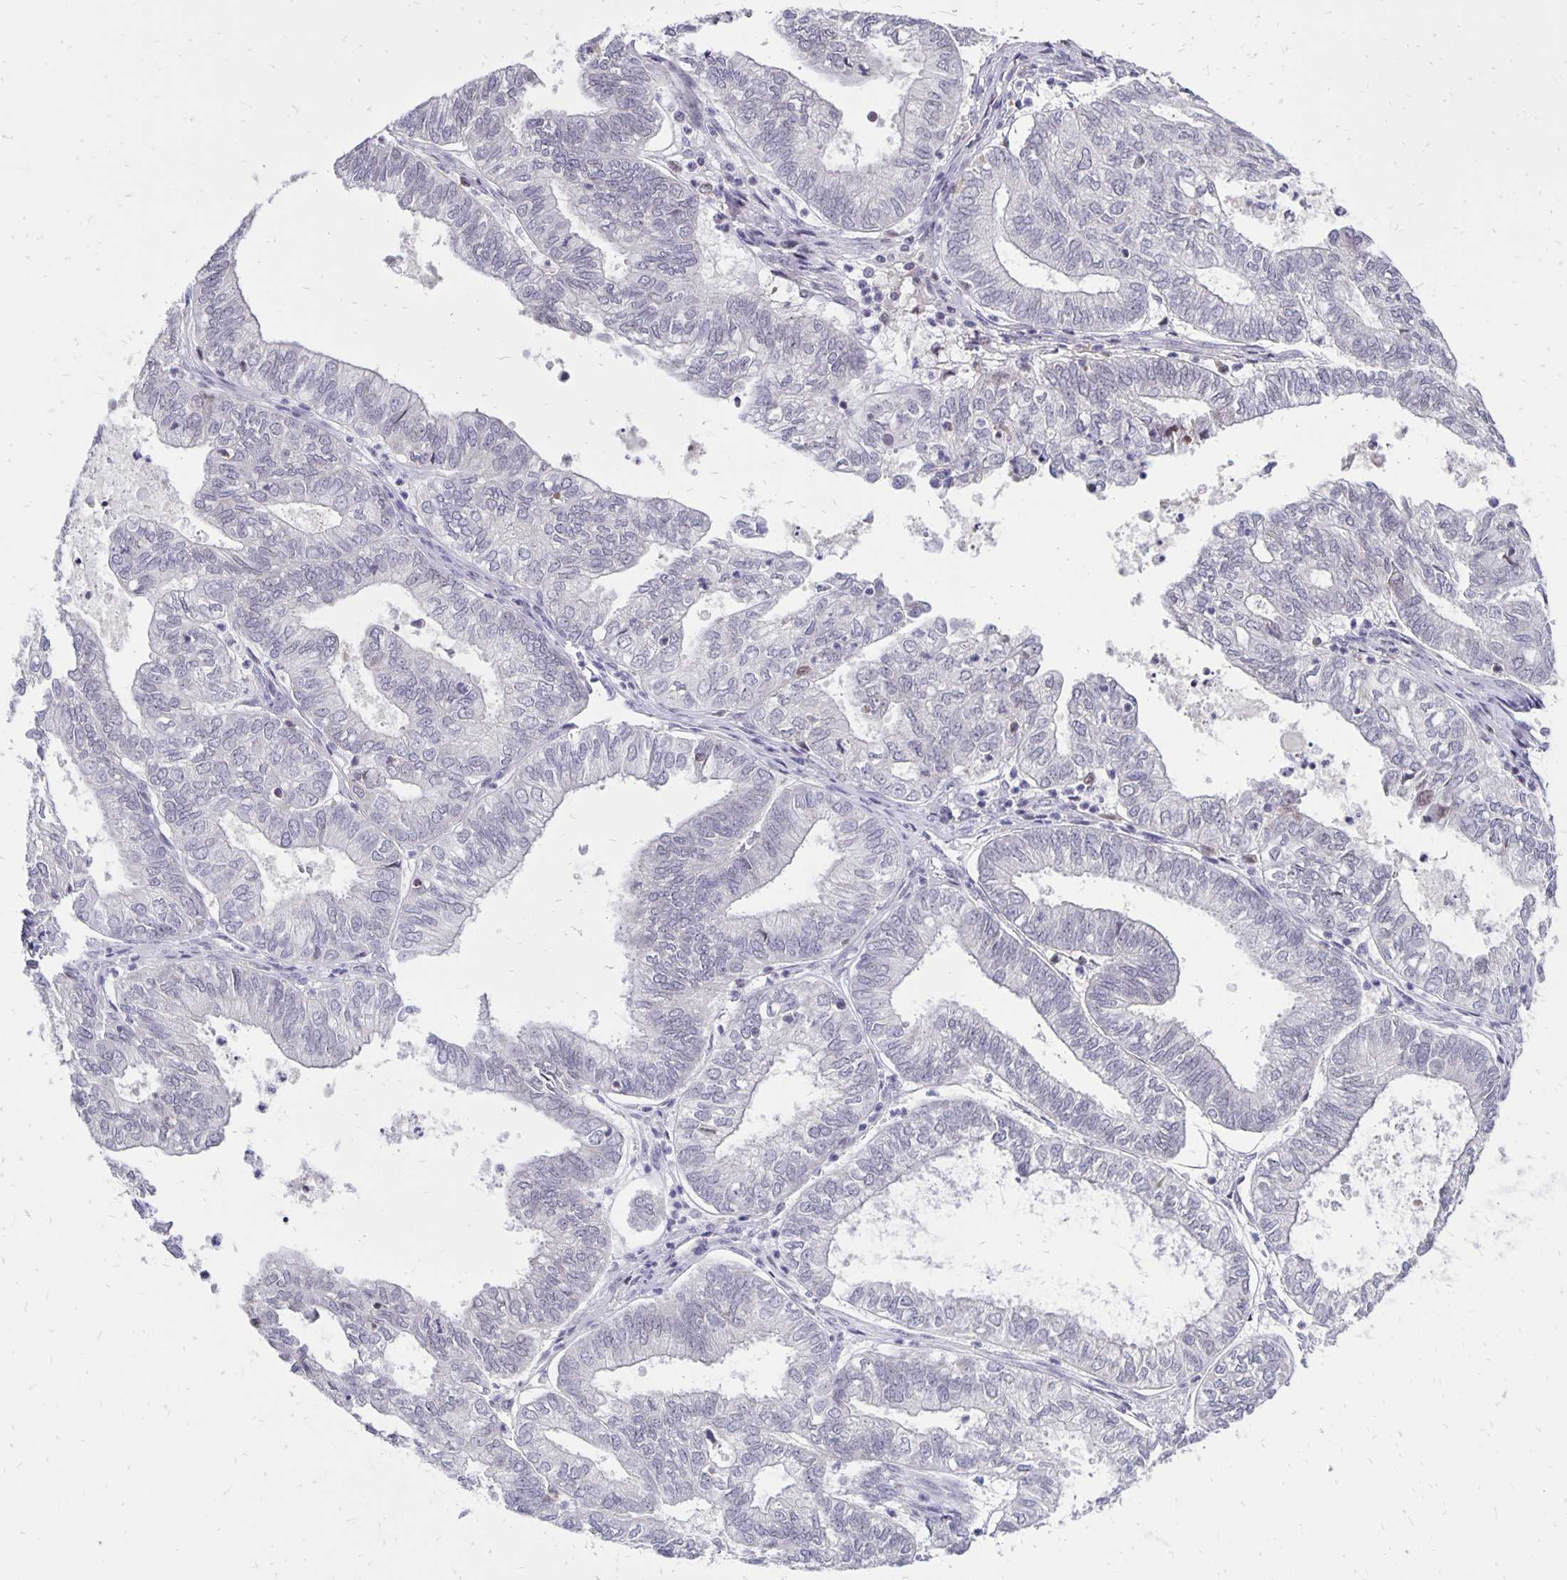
{"staining": {"intensity": "negative", "quantity": "none", "location": "none"}, "tissue": "ovarian cancer", "cell_type": "Tumor cells", "image_type": "cancer", "snomed": [{"axis": "morphology", "description": "Carcinoma, endometroid"}, {"axis": "topography", "description": "Ovary"}], "caption": "There is no significant expression in tumor cells of endometroid carcinoma (ovarian).", "gene": "DCK", "patient": {"sex": "female", "age": 64}}